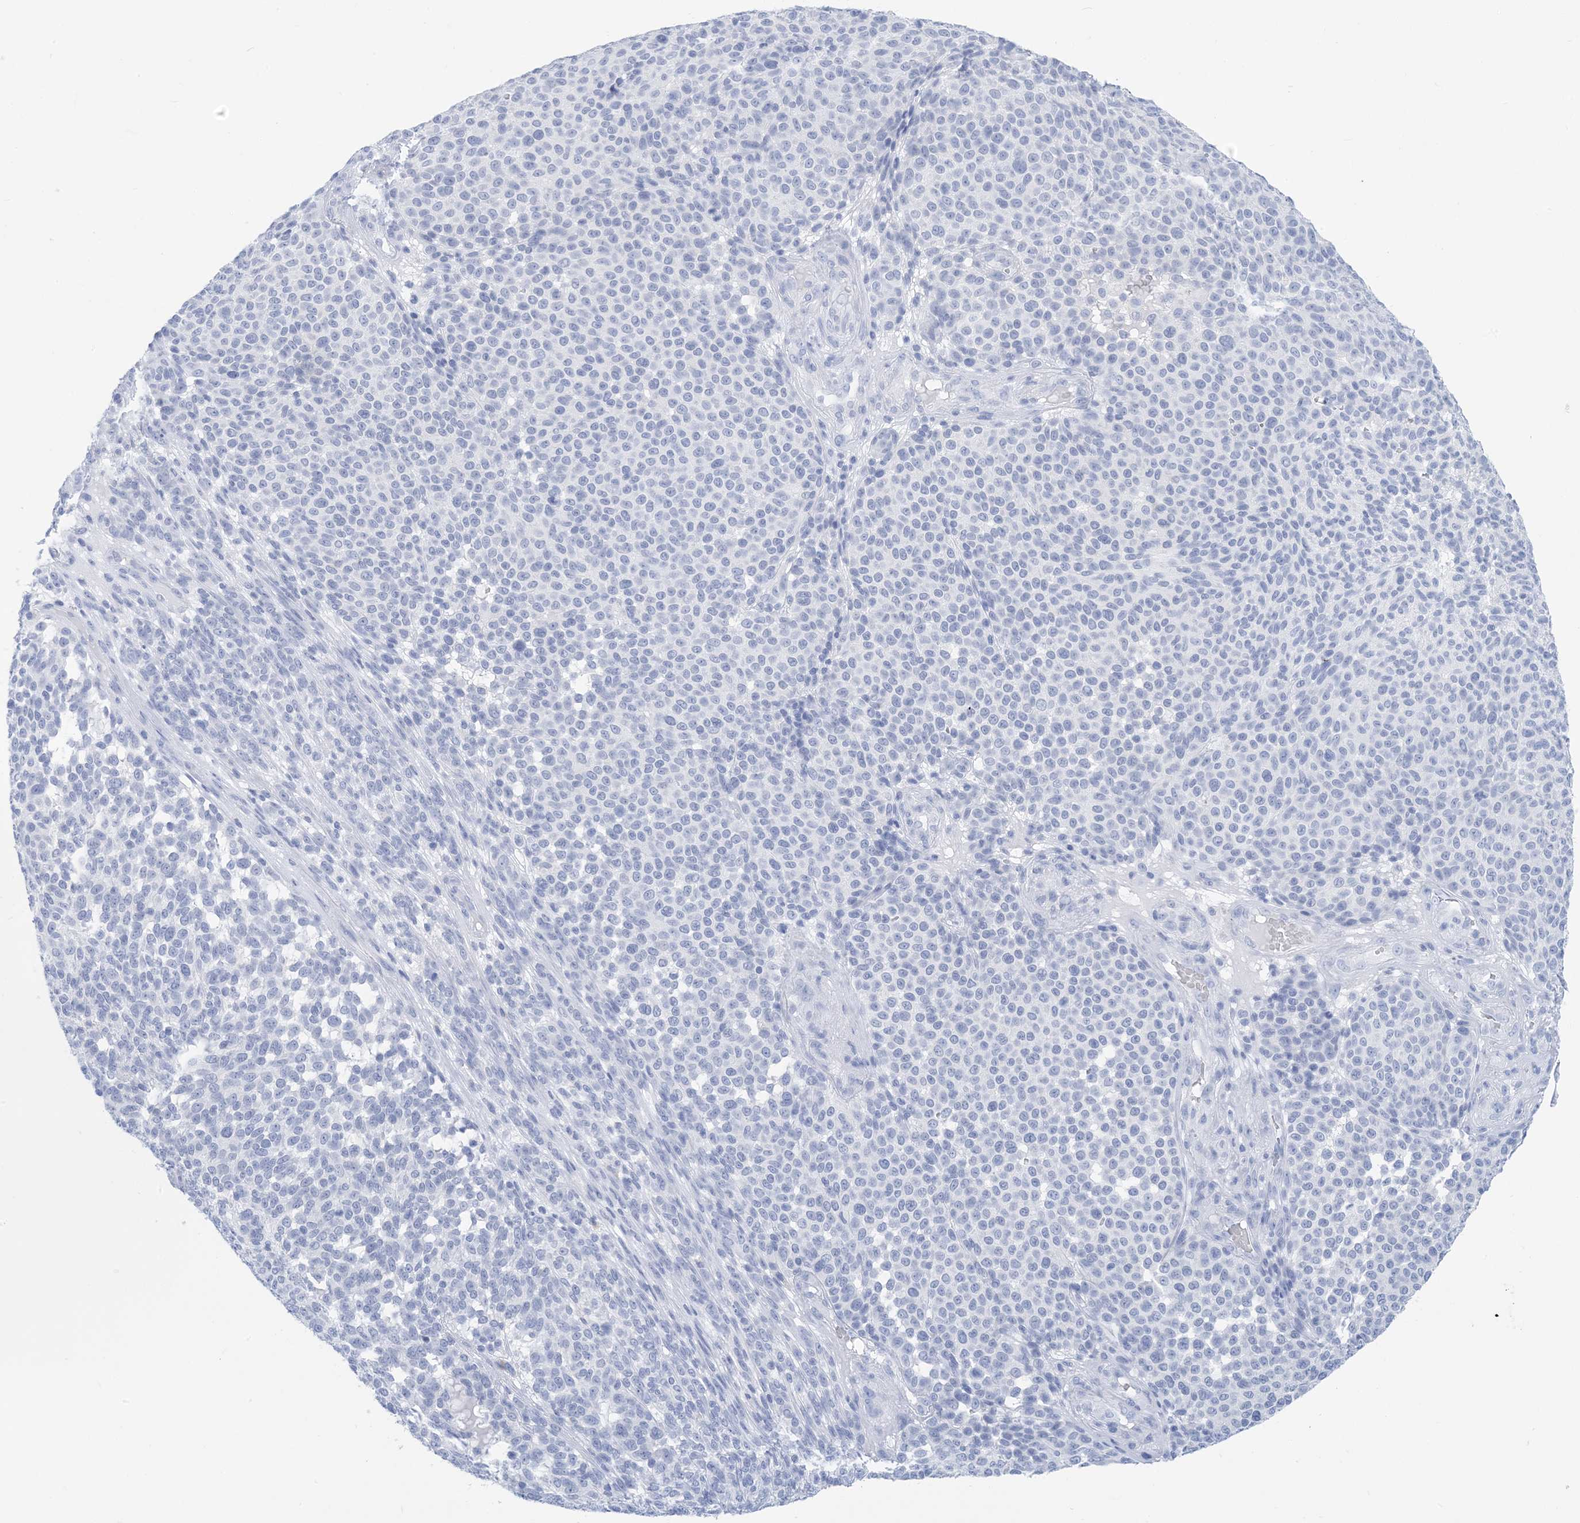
{"staining": {"intensity": "negative", "quantity": "none", "location": "none"}, "tissue": "melanoma", "cell_type": "Tumor cells", "image_type": "cancer", "snomed": [{"axis": "morphology", "description": "Malignant melanoma, NOS"}, {"axis": "topography", "description": "Skin"}], "caption": "Human melanoma stained for a protein using IHC displays no positivity in tumor cells.", "gene": "SH3YL1", "patient": {"sex": "male", "age": 49}}